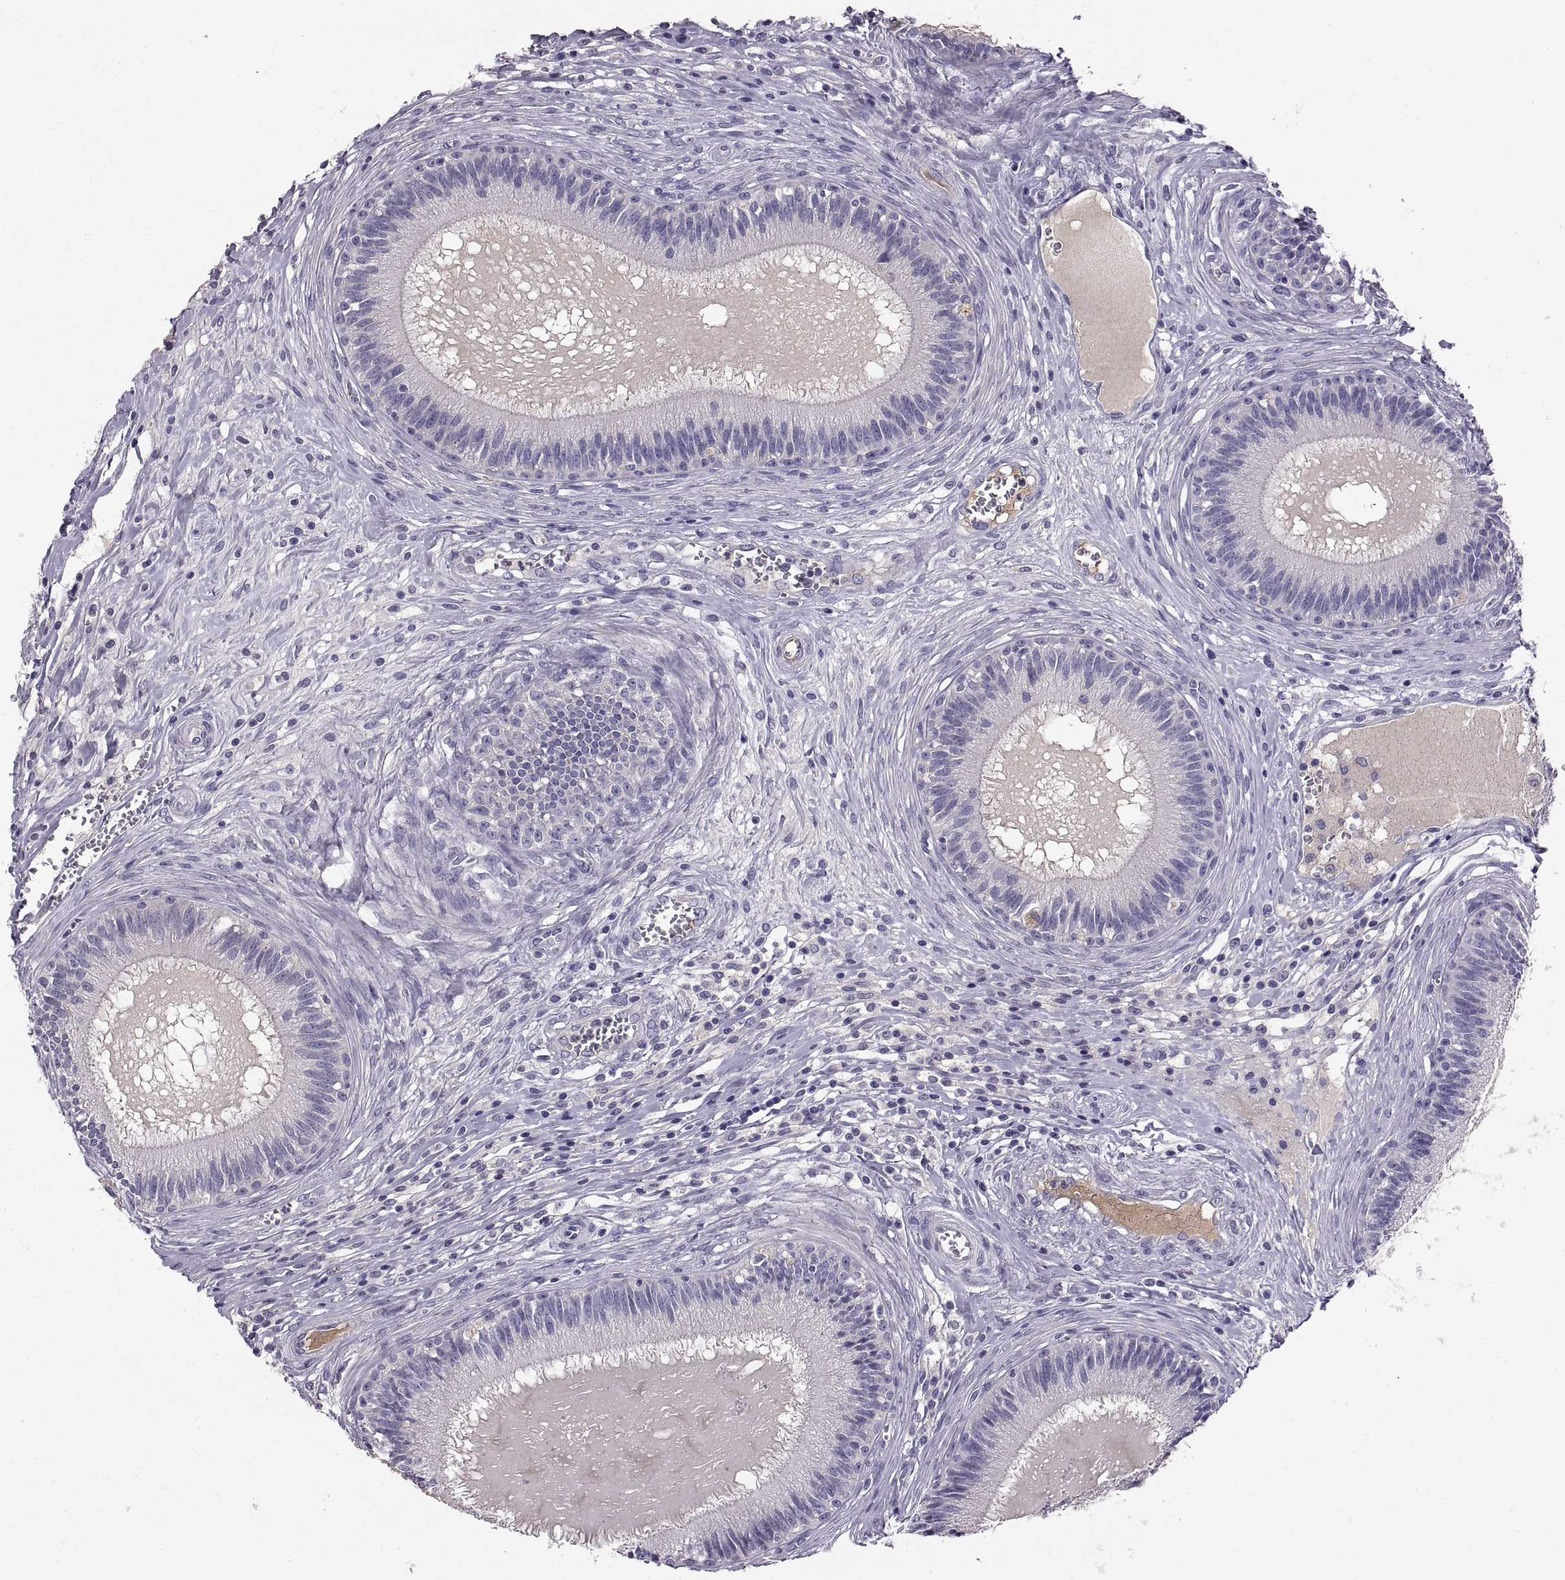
{"staining": {"intensity": "negative", "quantity": "none", "location": "none"}, "tissue": "epididymis", "cell_type": "Glandular cells", "image_type": "normal", "snomed": [{"axis": "morphology", "description": "Normal tissue, NOS"}, {"axis": "topography", "description": "Epididymis"}], "caption": "Glandular cells show no significant positivity in normal epididymis.", "gene": "ADAM32", "patient": {"sex": "male", "age": 27}}